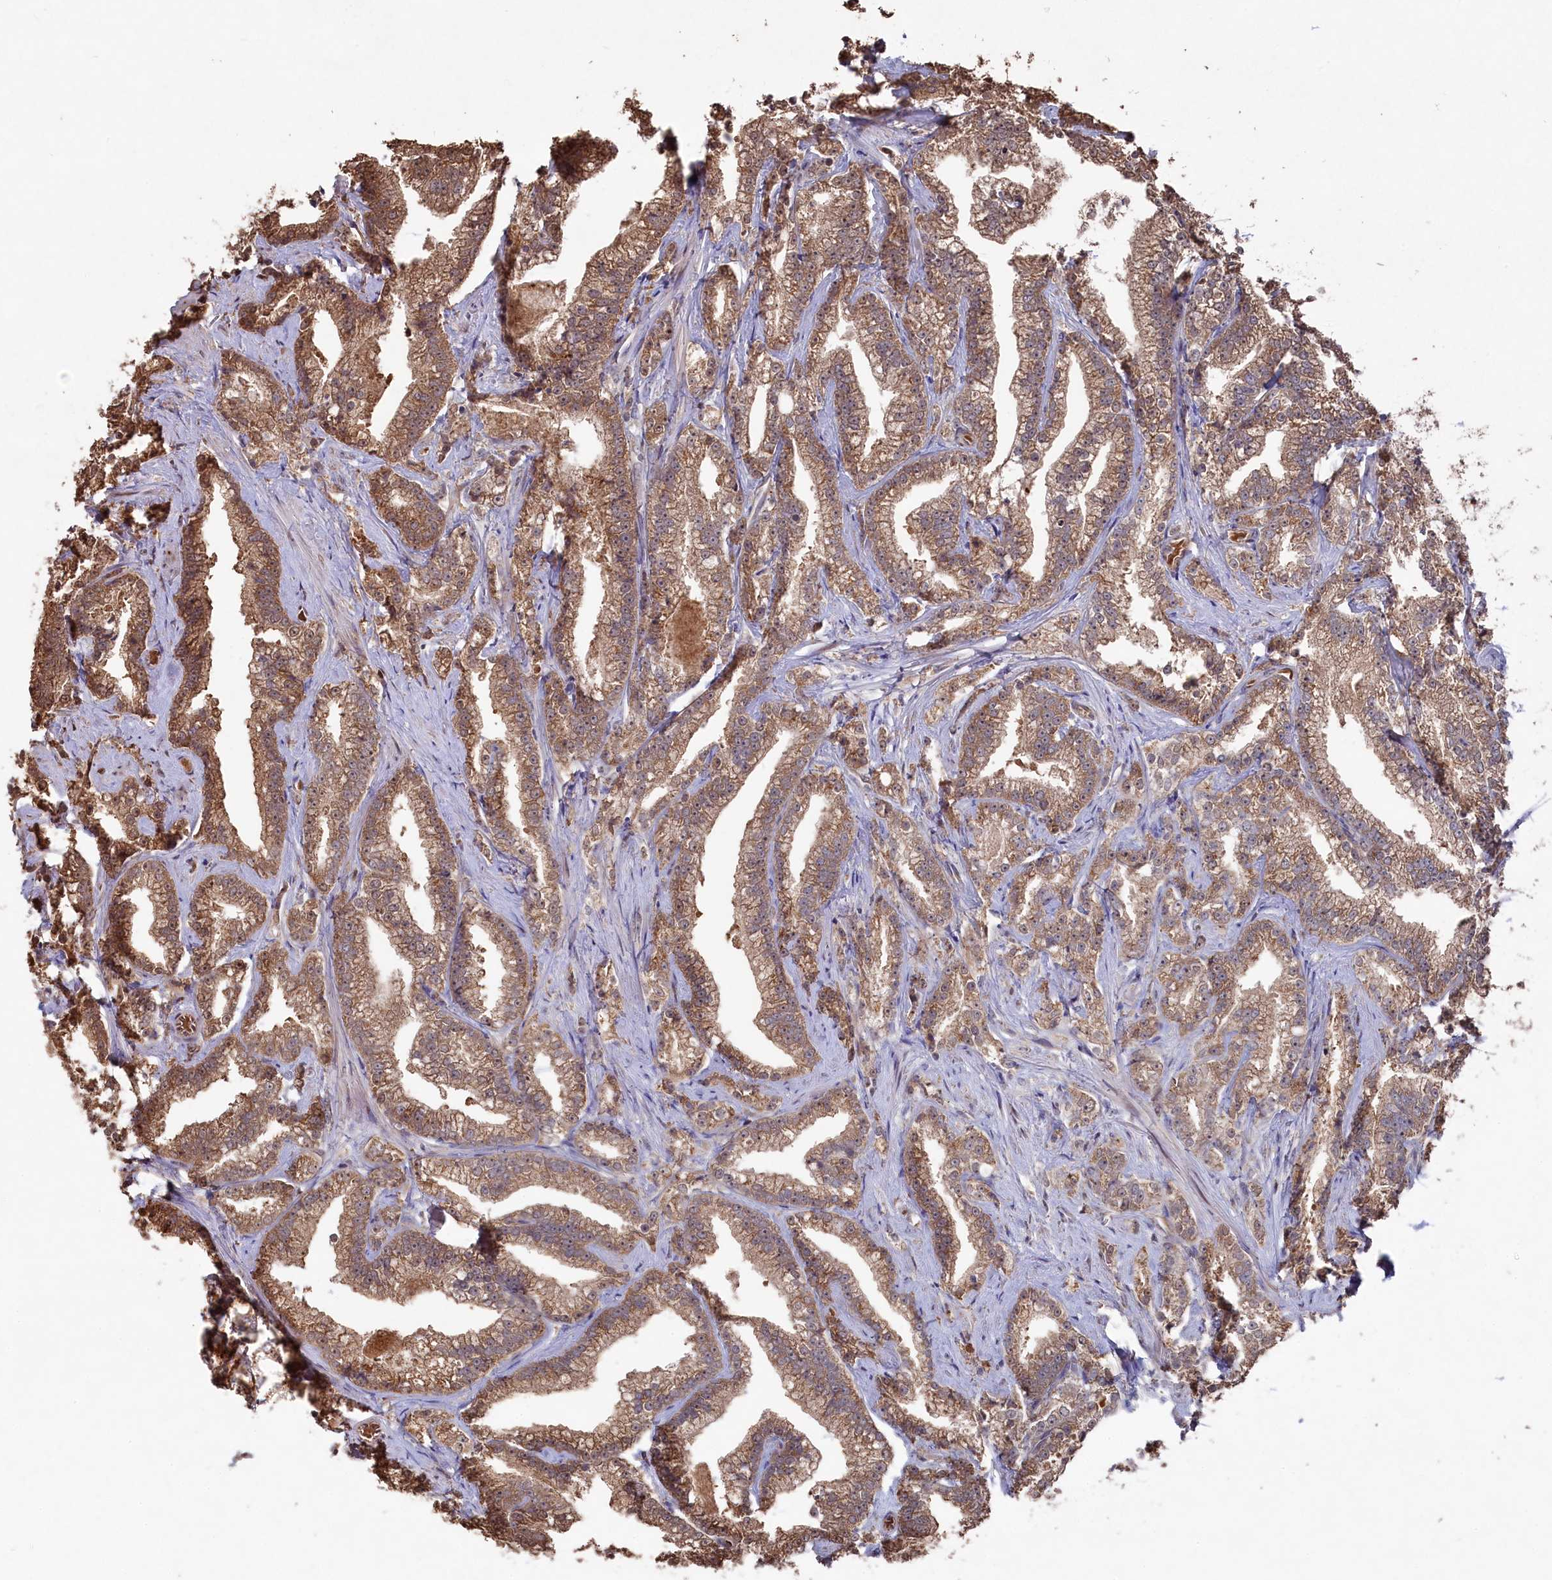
{"staining": {"intensity": "moderate", "quantity": ">75%", "location": "cytoplasmic/membranous"}, "tissue": "prostate cancer", "cell_type": "Tumor cells", "image_type": "cancer", "snomed": [{"axis": "morphology", "description": "Adenocarcinoma, High grade"}, {"axis": "topography", "description": "Prostate and seminal vesicle, NOS"}], "caption": "Adenocarcinoma (high-grade) (prostate) stained with a brown dye demonstrates moderate cytoplasmic/membranous positive staining in approximately >75% of tumor cells.", "gene": "NAA60", "patient": {"sex": "male", "age": 67}}